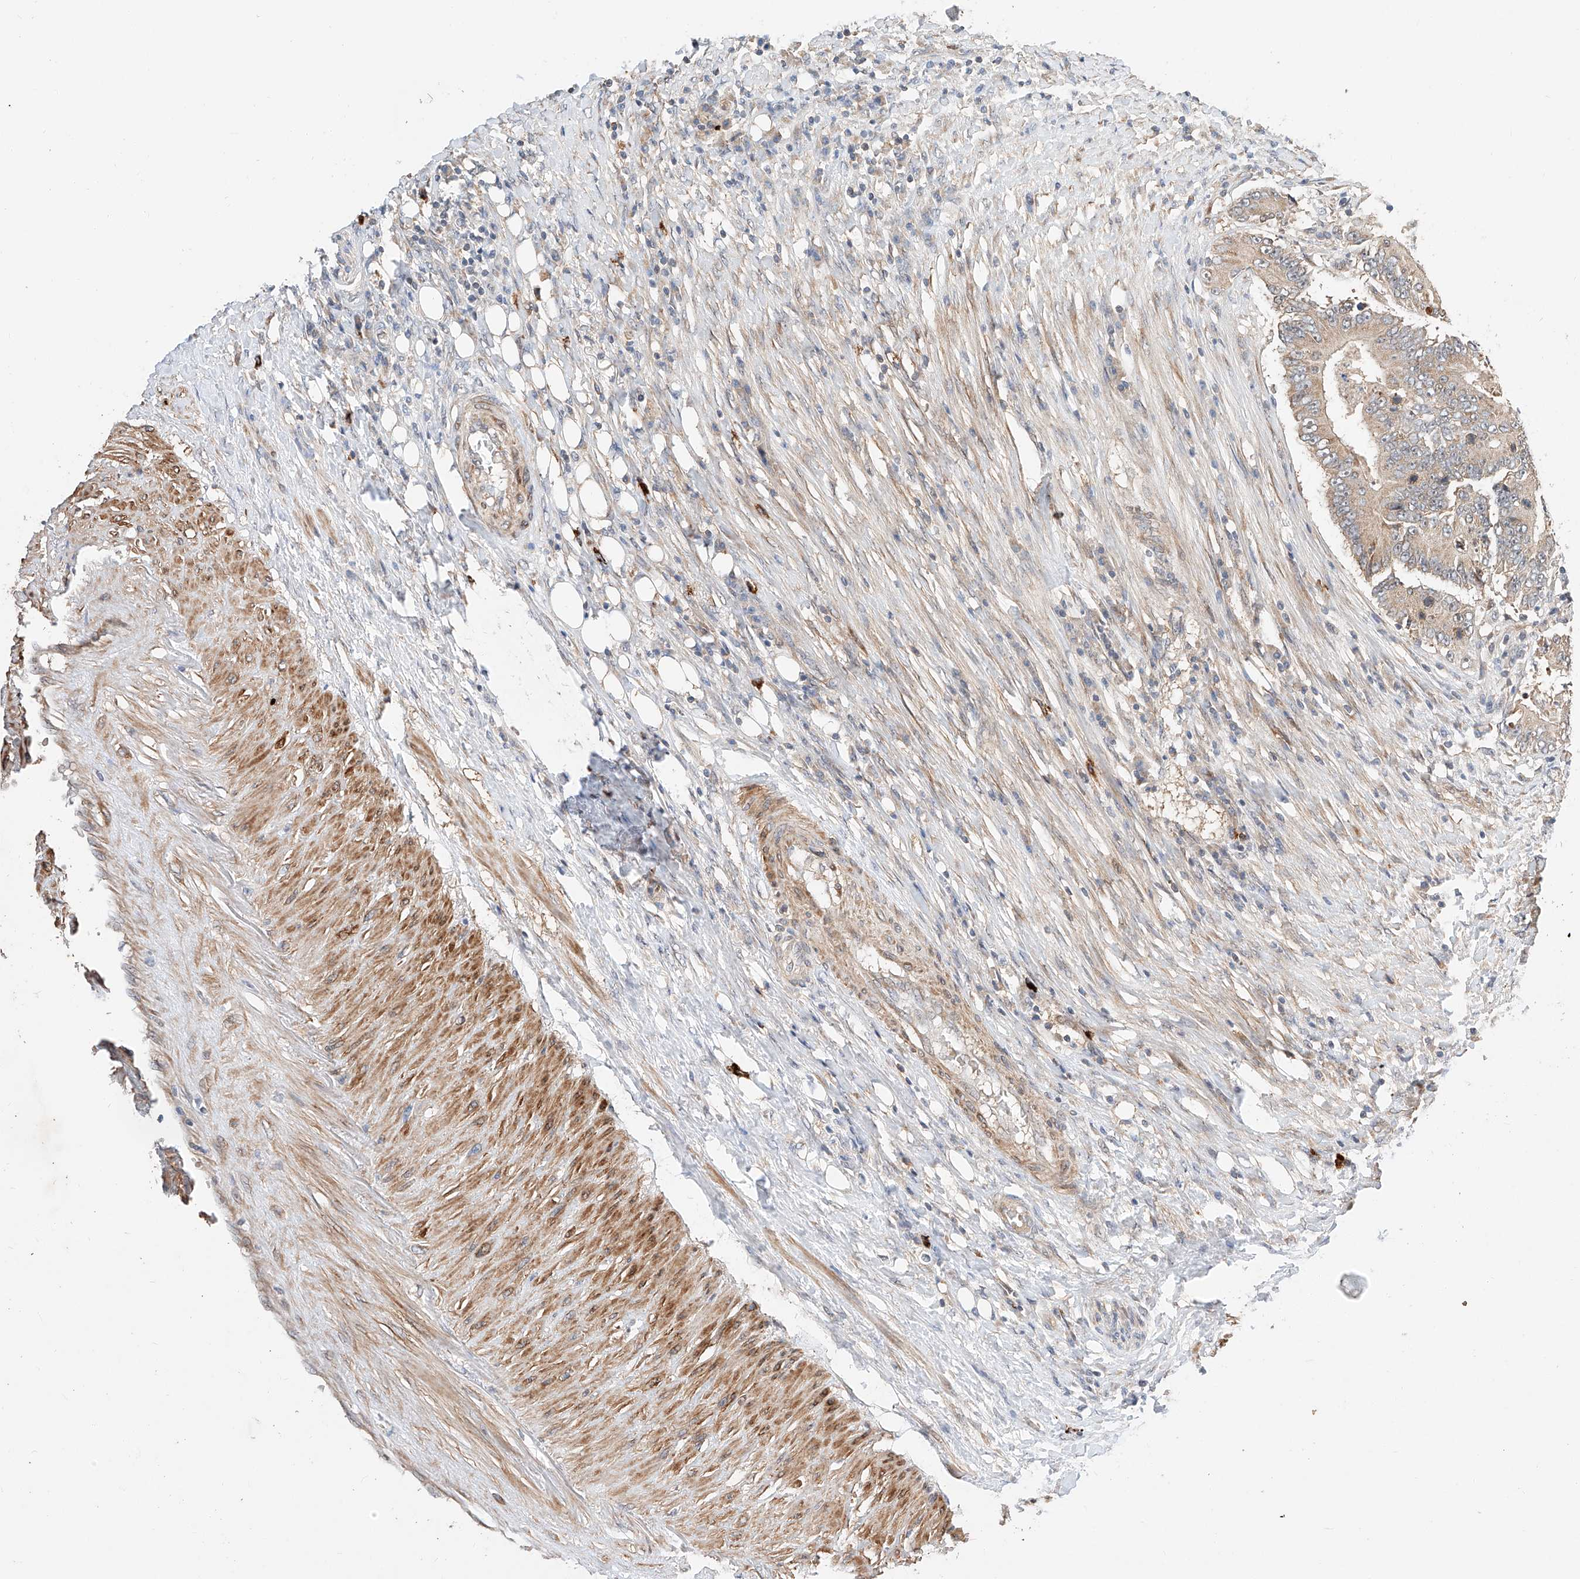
{"staining": {"intensity": "weak", "quantity": ">75%", "location": "cytoplasmic/membranous"}, "tissue": "colorectal cancer", "cell_type": "Tumor cells", "image_type": "cancer", "snomed": [{"axis": "morphology", "description": "Adenocarcinoma, NOS"}, {"axis": "topography", "description": "Colon"}], "caption": "Weak cytoplasmic/membranous protein expression is present in about >75% of tumor cells in adenocarcinoma (colorectal).", "gene": "RAB23", "patient": {"sex": "male", "age": 83}}